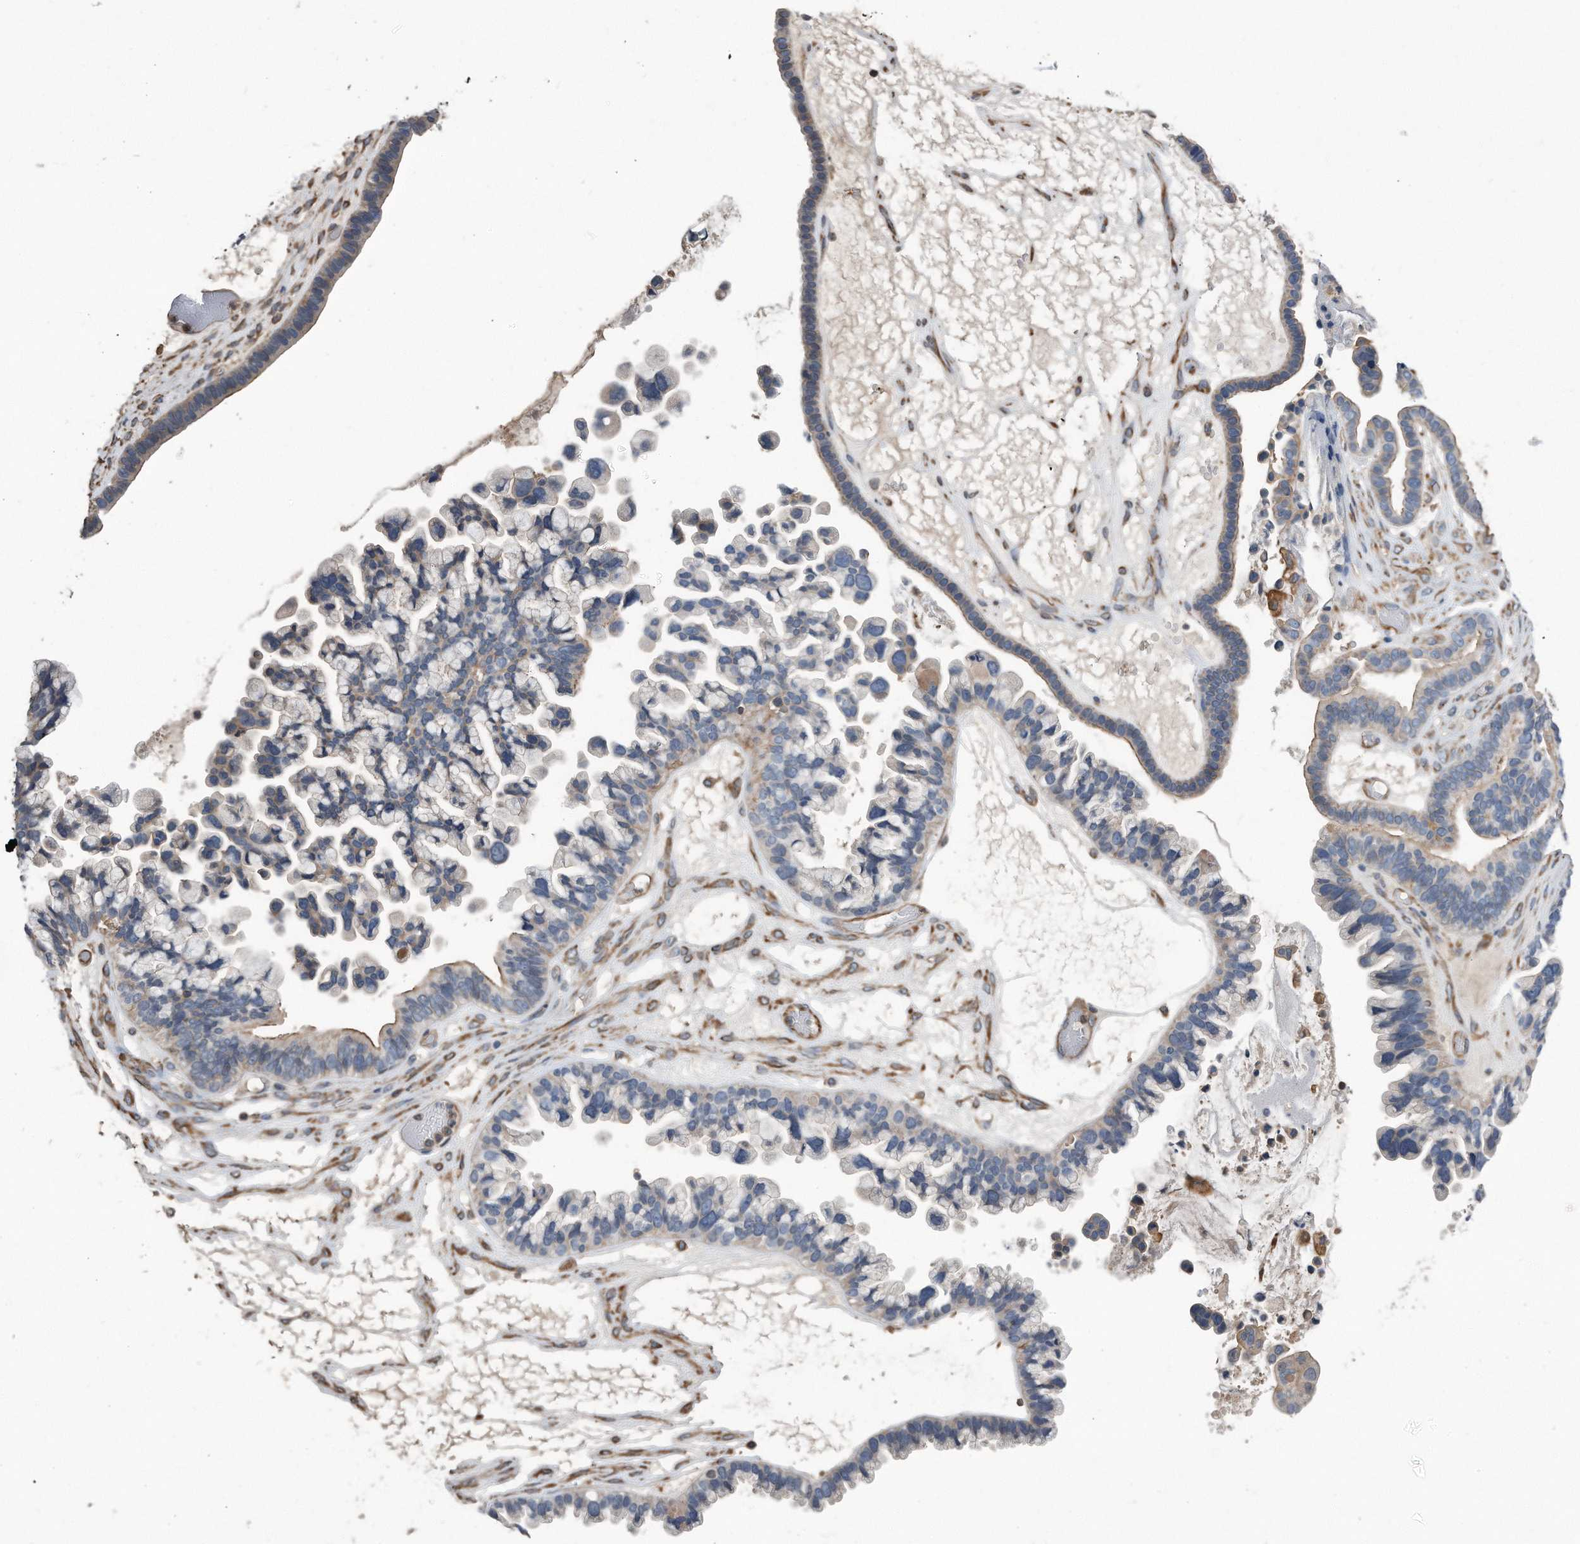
{"staining": {"intensity": "weak", "quantity": "25%-75%", "location": "cytoplasmic/membranous"}, "tissue": "ovarian cancer", "cell_type": "Tumor cells", "image_type": "cancer", "snomed": [{"axis": "morphology", "description": "Cystadenocarcinoma, serous, NOS"}, {"axis": "topography", "description": "Ovary"}], "caption": "Ovarian cancer was stained to show a protein in brown. There is low levels of weak cytoplasmic/membranous staining in approximately 25%-75% of tumor cells. (brown staining indicates protein expression, while blue staining denotes nuclei).", "gene": "GPC1", "patient": {"sex": "female", "age": 56}}